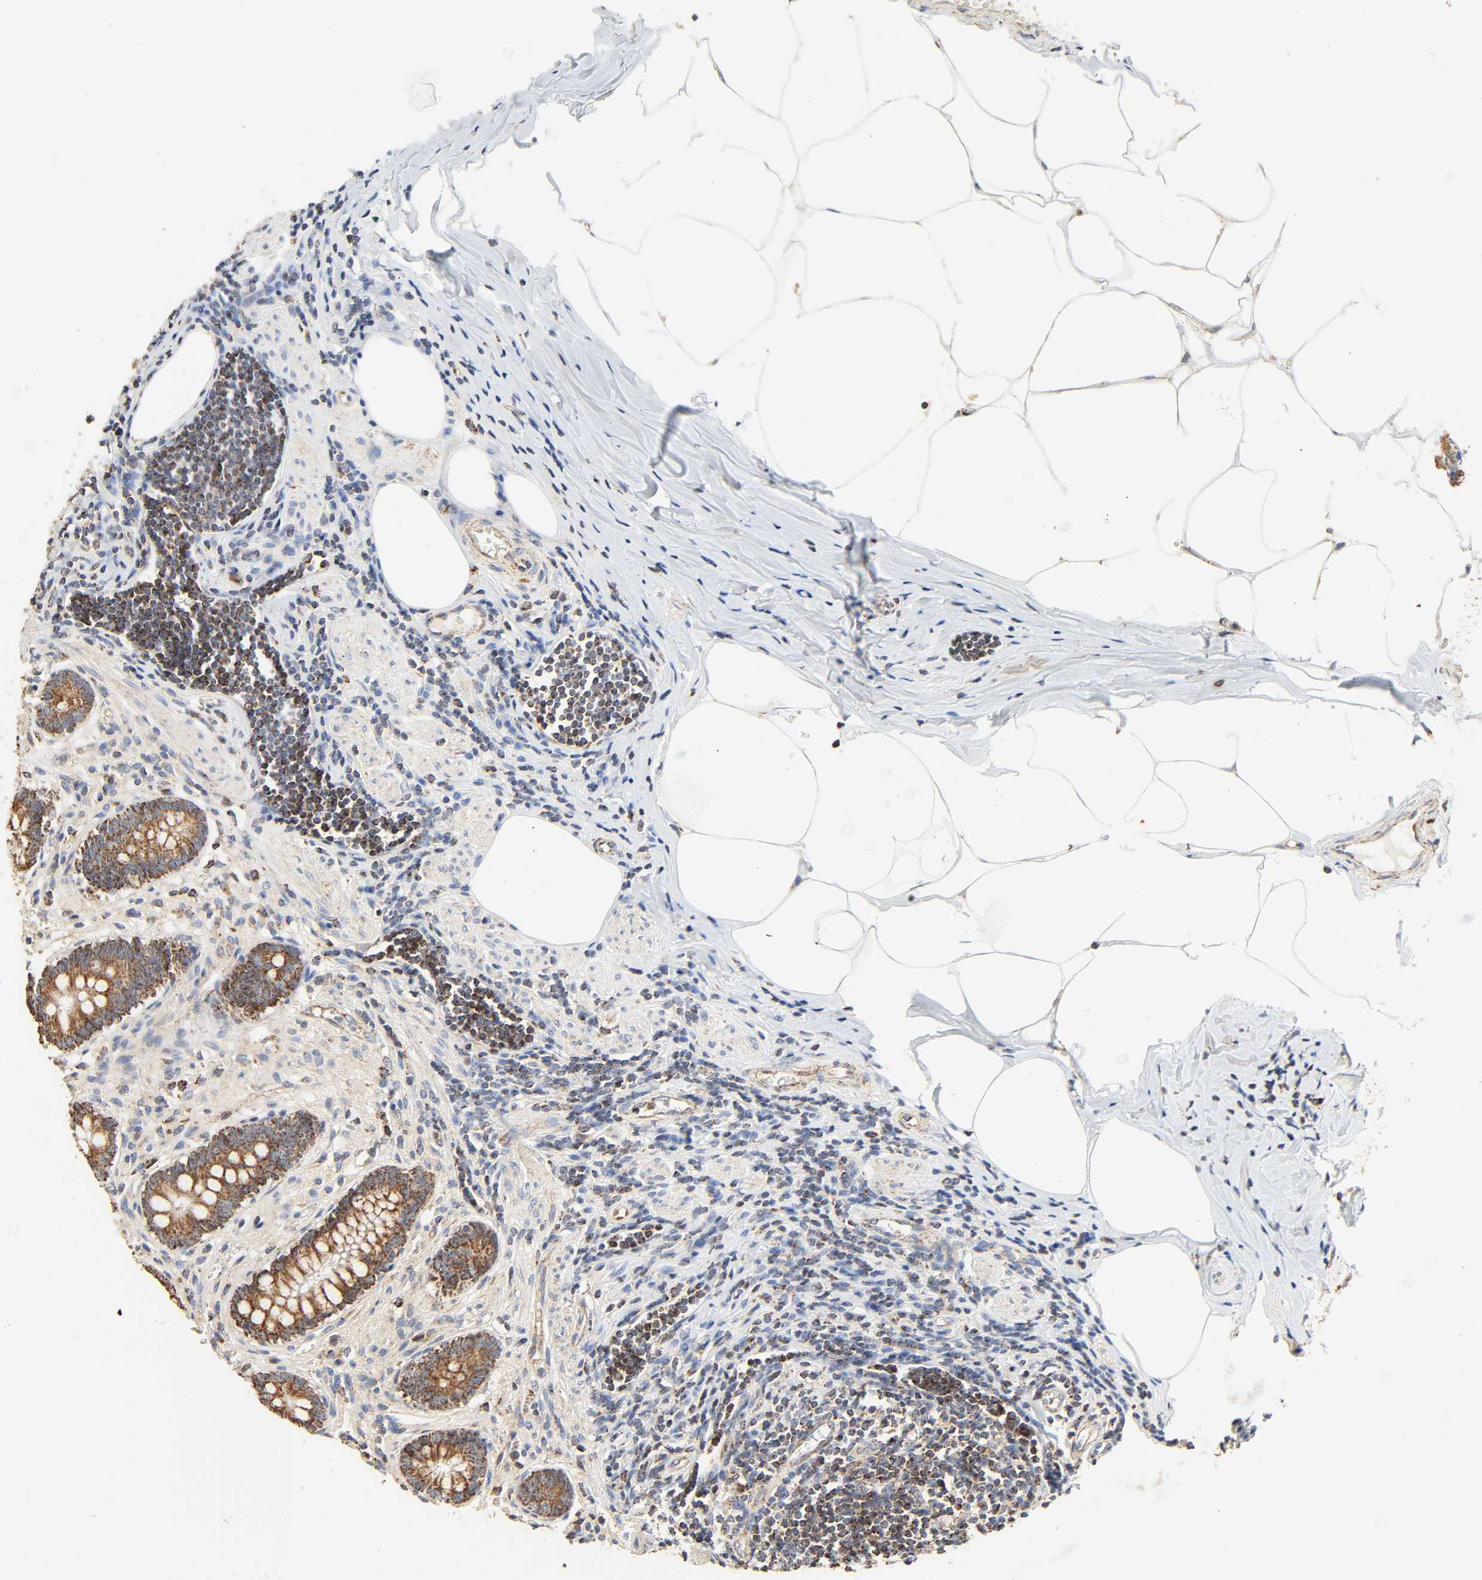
{"staining": {"intensity": "moderate", "quantity": ">75%", "location": "cytoplasmic/membranous"}, "tissue": "appendix", "cell_type": "Glandular cells", "image_type": "normal", "snomed": [{"axis": "morphology", "description": "Normal tissue, NOS"}, {"axis": "topography", "description": "Appendix"}], "caption": "A histopathology image showing moderate cytoplasmic/membranous expression in about >75% of glandular cells in normal appendix, as visualized by brown immunohistochemical staining.", "gene": "ZMAT5", "patient": {"sex": "female", "age": 50}}